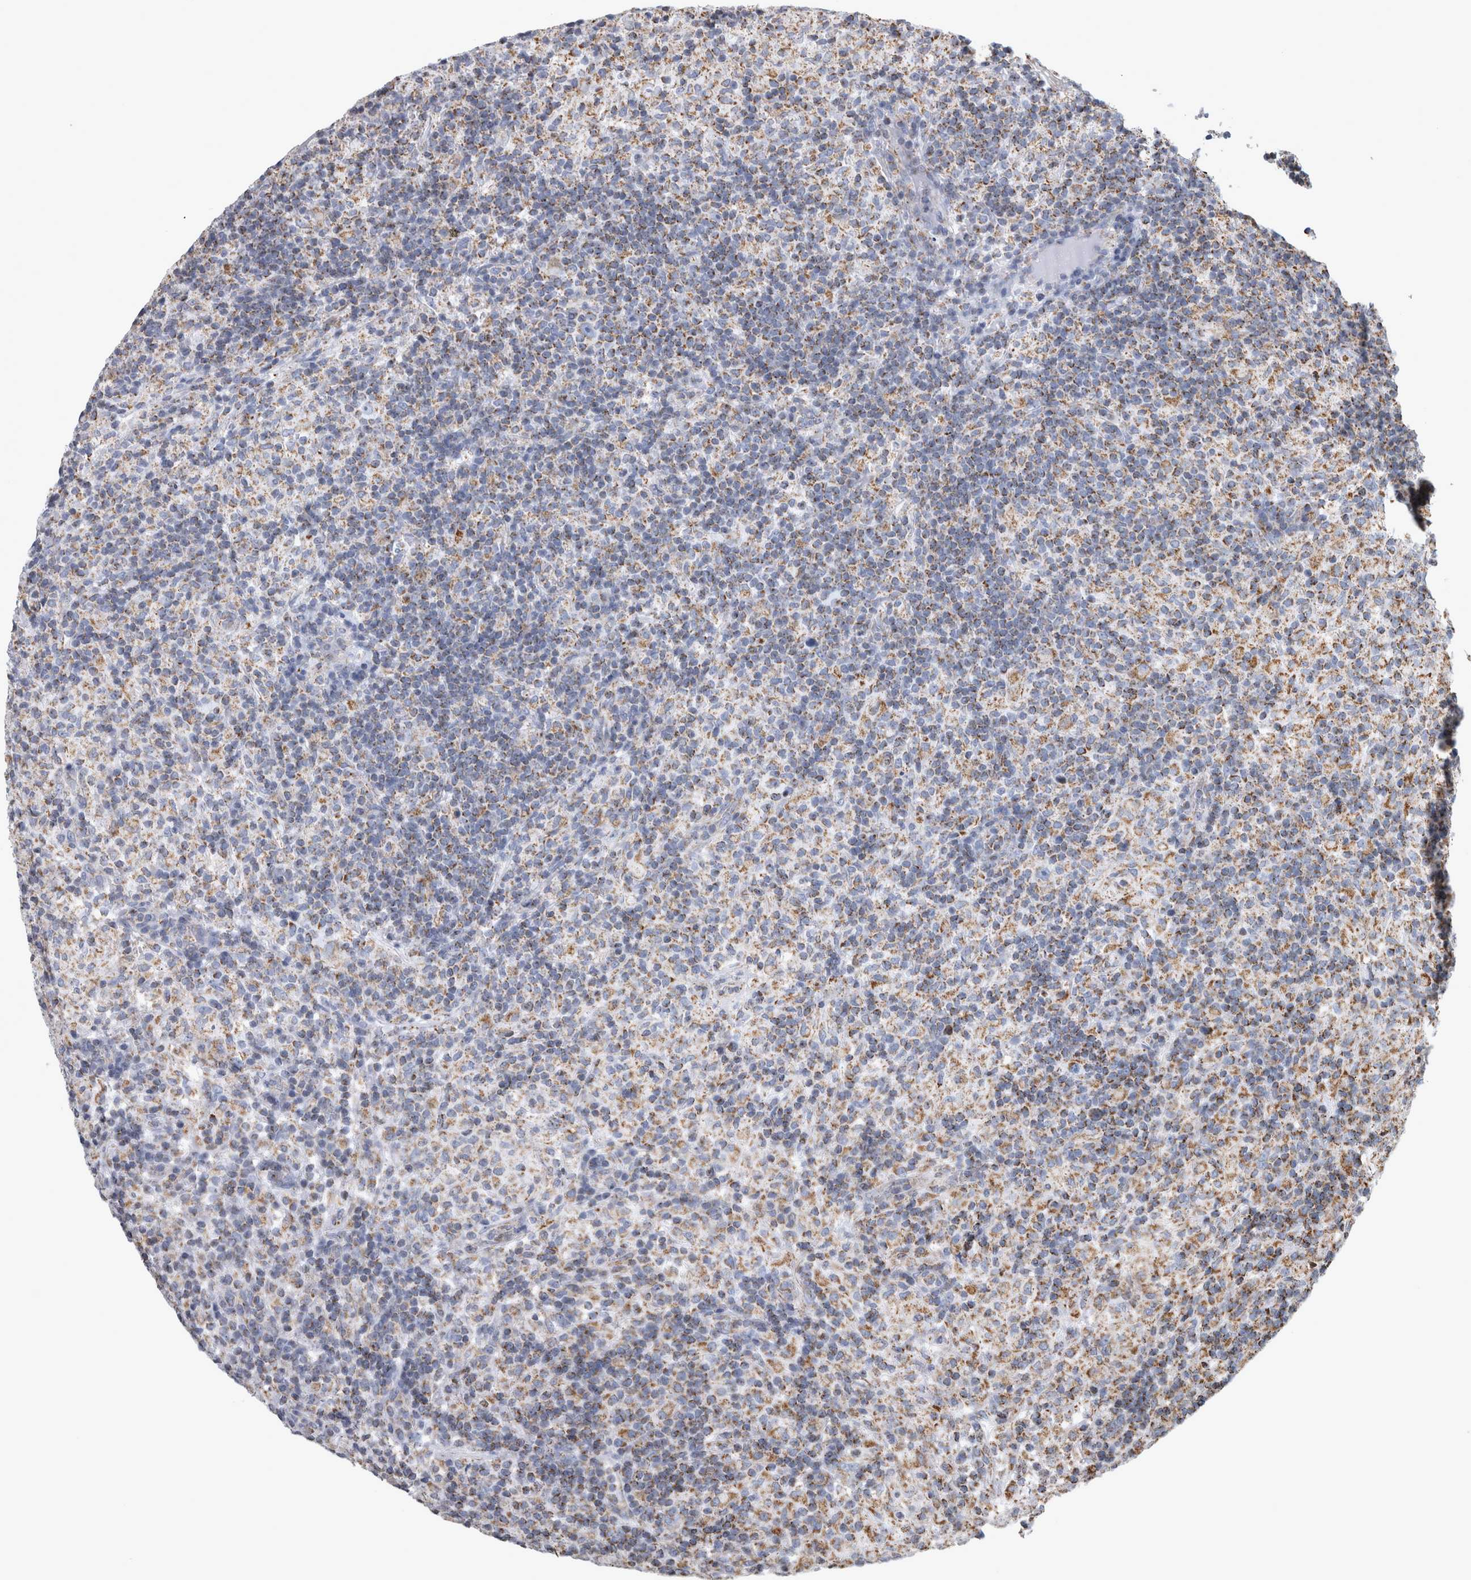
{"staining": {"intensity": "moderate", "quantity": ">75%", "location": "cytoplasmic/membranous"}, "tissue": "lymphoma", "cell_type": "Tumor cells", "image_type": "cancer", "snomed": [{"axis": "morphology", "description": "Hodgkin's disease, NOS"}, {"axis": "topography", "description": "Lymph node"}], "caption": "An image showing moderate cytoplasmic/membranous expression in about >75% of tumor cells in Hodgkin's disease, as visualized by brown immunohistochemical staining.", "gene": "MDH2", "patient": {"sex": "male", "age": 70}}